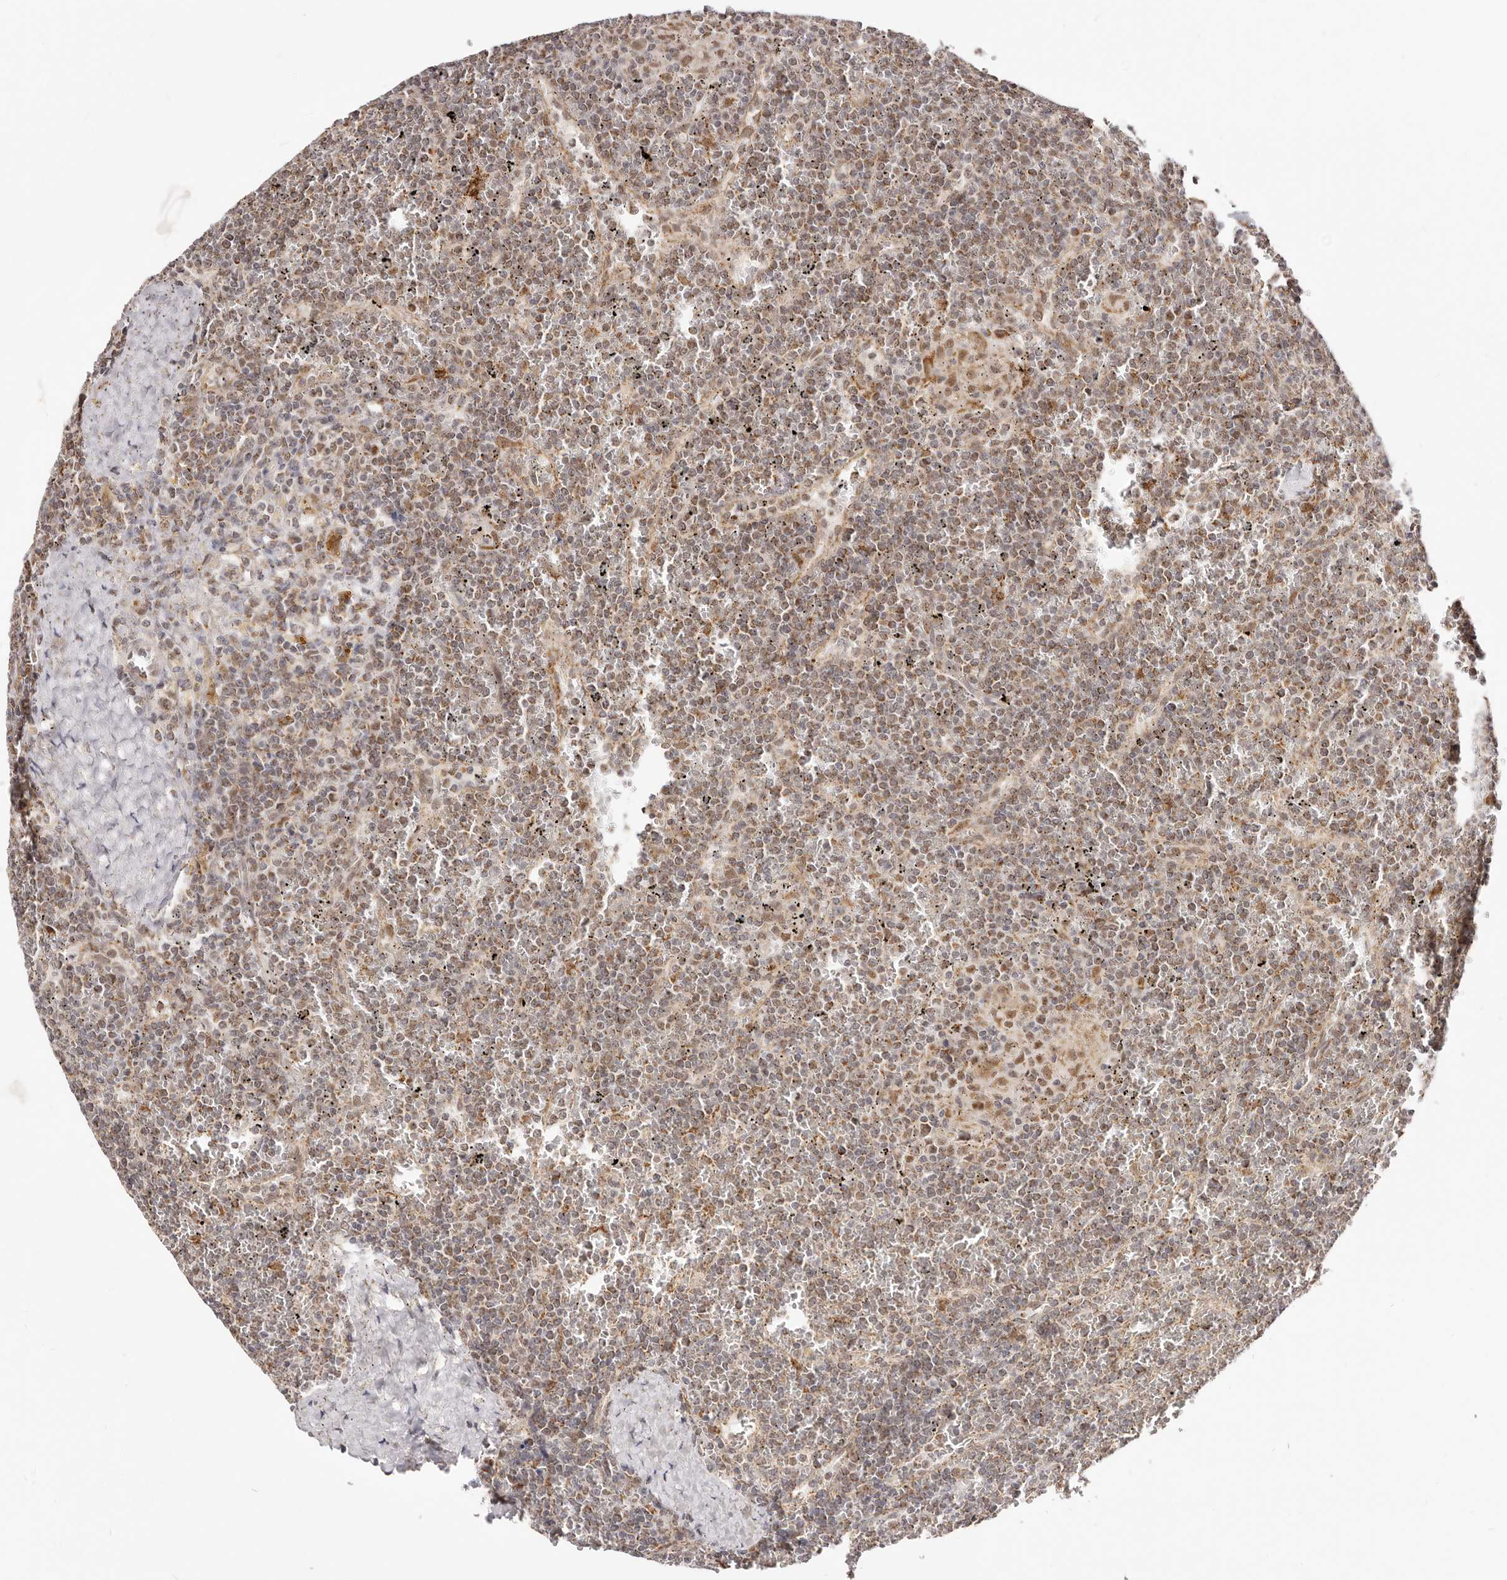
{"staining": {"intensity": "weak", "quantity": "25%-75%", "location": "cytoplasmic/membranous"}, "tissue": "lymphoma", "cell_type": "Tumor cells", "image_type": "cancer", "snomed": [{"axis": "morphology", "description": "Malignant lymphoma, non-Hodgkin's type, Low grade"}, {"axis": "topography", "description": "Spleen"}], "caption": "Immunohistochemistry (IHC) micrograph of low-grade malignant lymphoma, non-Hodgkin's type stained for a protein (brown), which demonstrates low levels of weak cytoplasmic/membranous positivity in approximately 25%-75% of tumor cells.", "gene": "SEC14L1", "patient": {"sex": "female", "age": 19}}